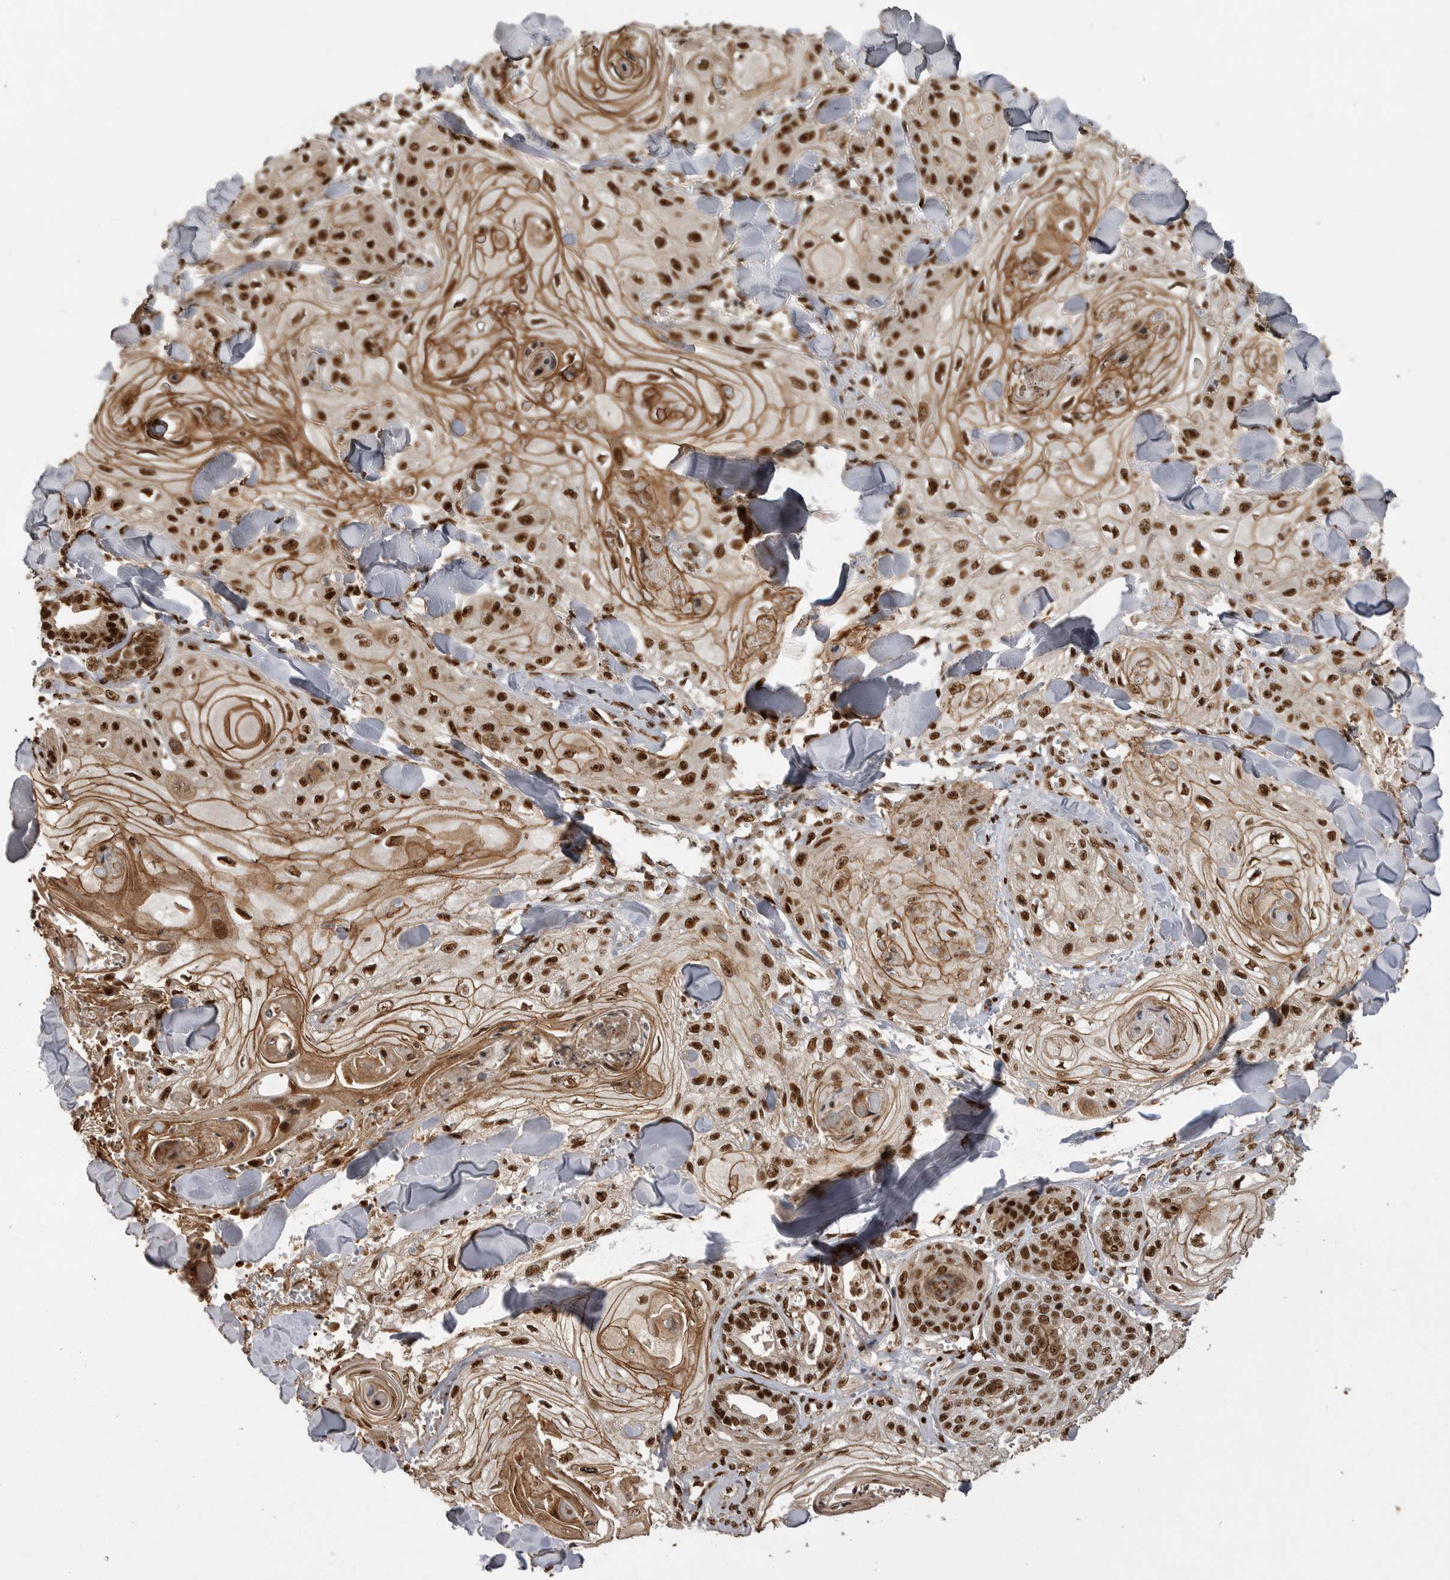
{"staining": {"intensity": "strong", "quantity": ">75%", "location": "nuclear"}, "tissue": "skin cancer", "cell_type": "Tumor cells", "image_type": "cancer", "snomed": [{"axis": "morphology", "description": "Squamous cell carcinoma, NOS"}, {"axis": "topography", "description": "Skin"}], "caption": "A brown stain highlights strong nuclear positivity of a protein in human skin cancer tumor cells. The staining was performed using DAB to visualize the protein expression in brown, while the nuclei were stained in blue with hematoxylin (Magnification: 20x).", "gene": "PPP1R8", "patient": {"sex": "male", "age": 74}}